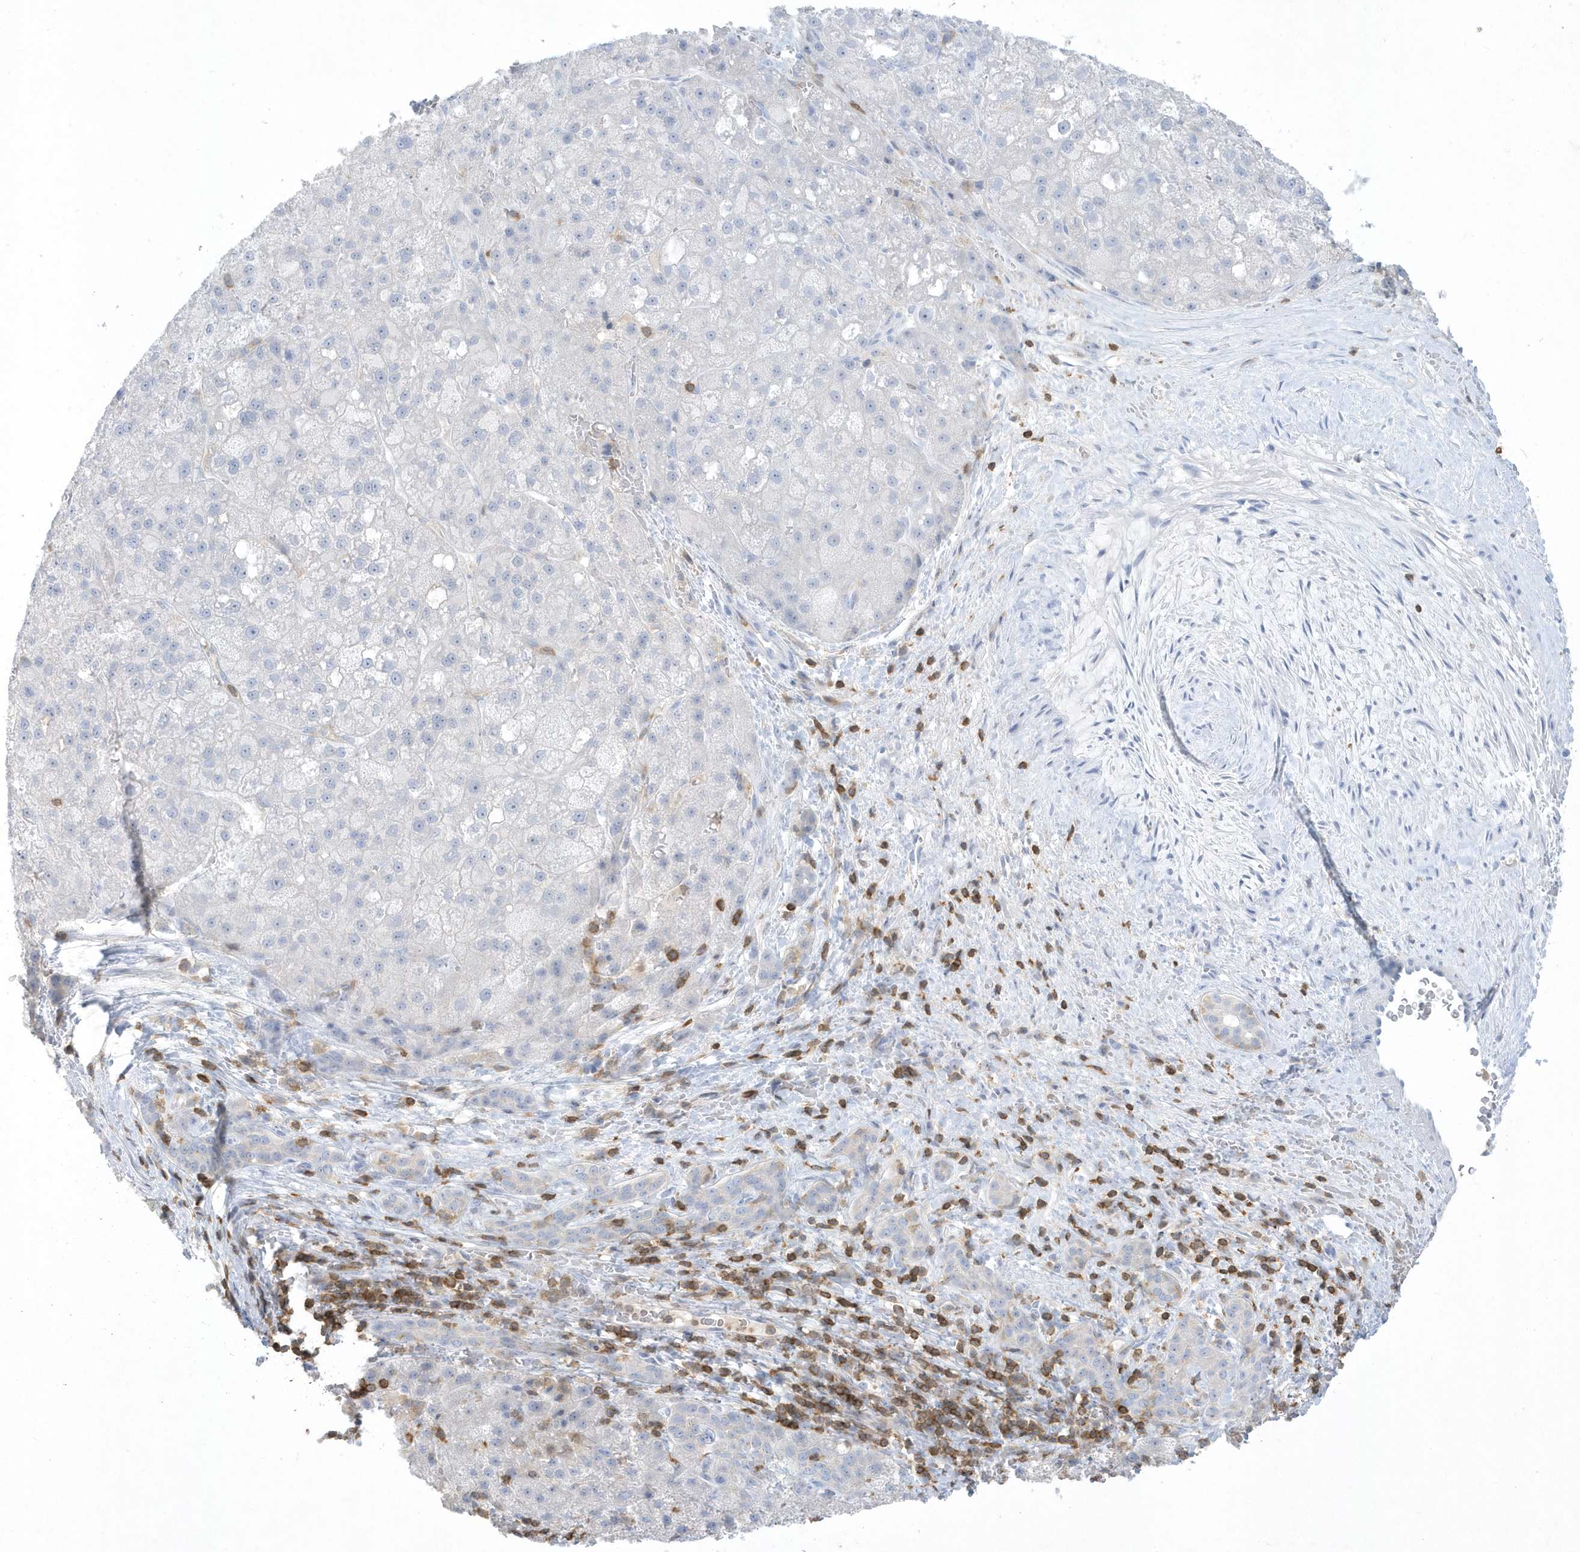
{"staining": {"intensity": "negative", "quantity": "none", "location": "none"}, "tissue": "liver cancer", "cell_type": "Tumor cells", "image_type": "cancer", "snomed": [{"axis": "morphology", "description": "Carcinoma, Hepatocellular, NOS"}, {"axis": "topography", "description": "Liver"}], "caption": "DAB (3,3'-diaminobenzidine) immunohistochemical staining of hepatocellular carcinoma (liver) demonstrates no significant staining in tumor cells.", "gene": "PSD4", "patient": {"sex": "male", "age": 57}}